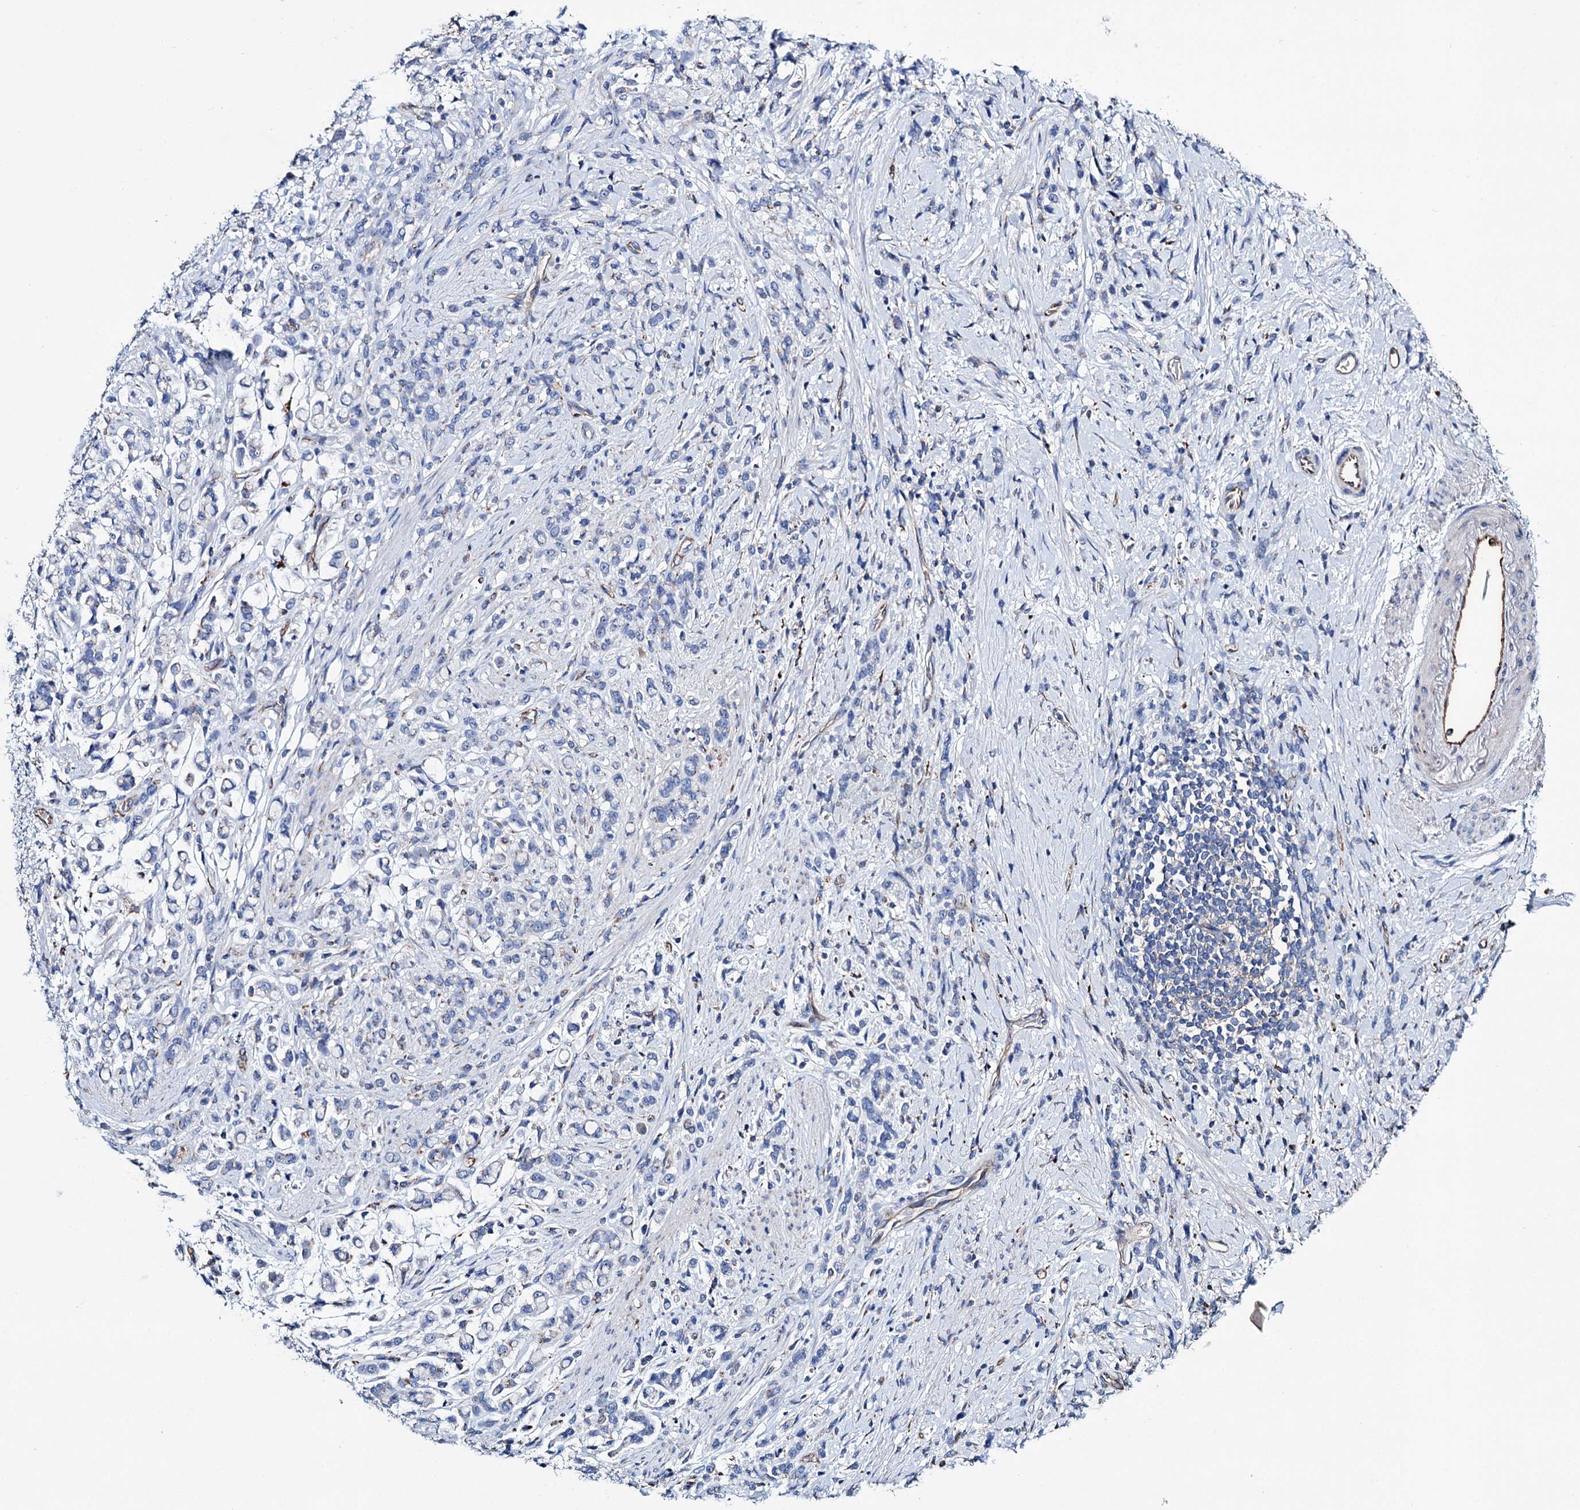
{"staining": {"intensity": "negative", "quantity": "none", "location": "none"}, "tissue": "stomach cancer", "cell_type": "Tumor cells", "image_type": "cancer", "snomed": [{"axis": "morphology", "description": "Adenocarcinoma, NOS"}, {"axis": "topography", "description": "Stomach"}], "caption": "Adenocarcinoma (stomach) was stained to show a protein in brown. There is no significant staining in tumor cells.", "gene": "SCPEP1", "patient": {"sex": "female", "age": 60}}